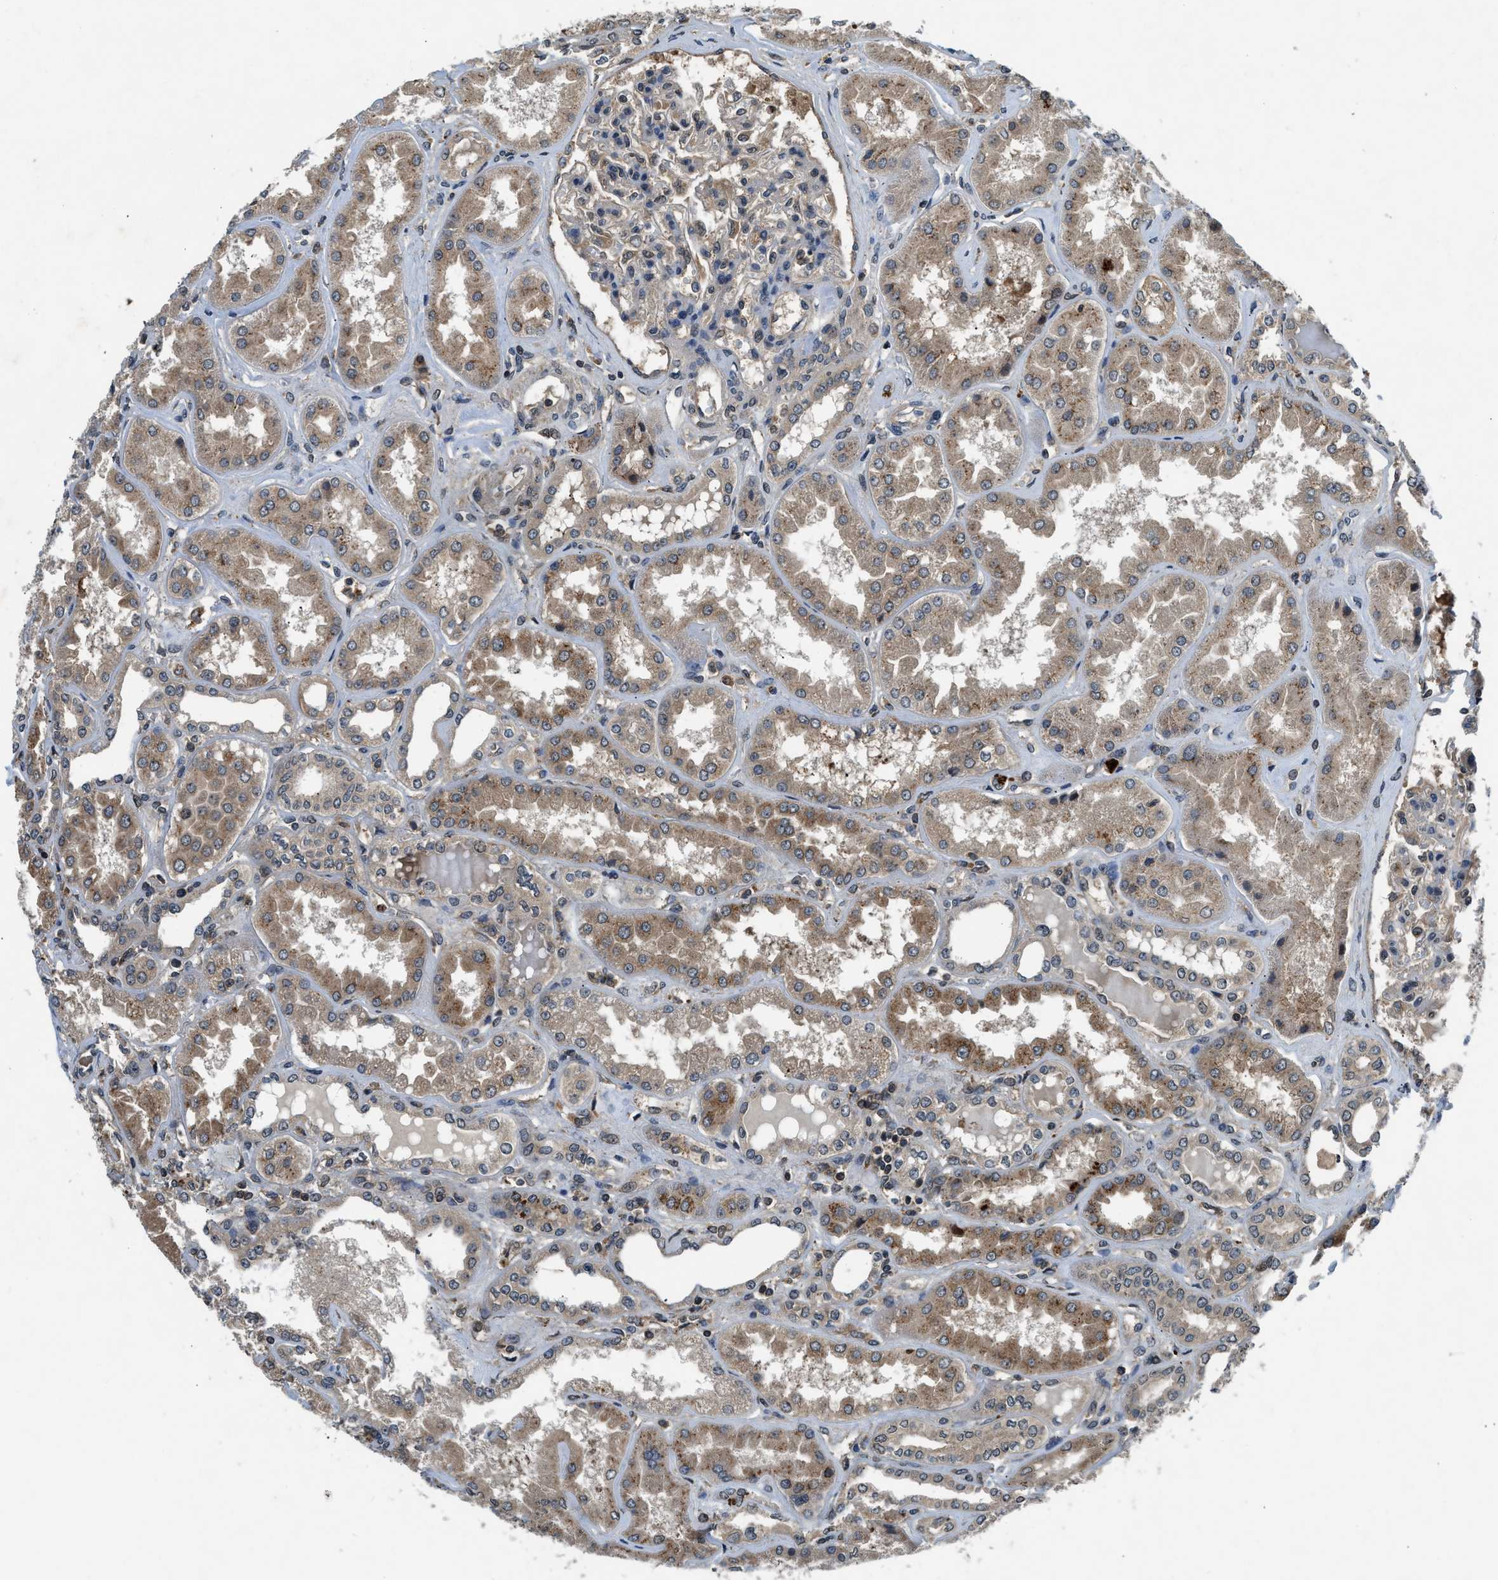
{"staining": {"intensity": "moderate", "quantity": "25%-75%", "location": "cytoplasmic/membranous"}, "tissue": "kidney", "cell_type": "Cells in glomeruli", "image_type": "normal", "snomed": [{"axis": "morphology", "description": "Normal tissue, NOS"}, {"axis": "topography", "description": "Kidney"}], "caption": "Kidney stained for a protein exhibits moderate cytoplasmic/membranous positivity in cells in glomeruli. Immunohistochemistry (ihc) stains the protein in brown and the nuclei are stained blue.", "gene": "RPS6KB1", "patient": {"sex": "female", "age": 56}}